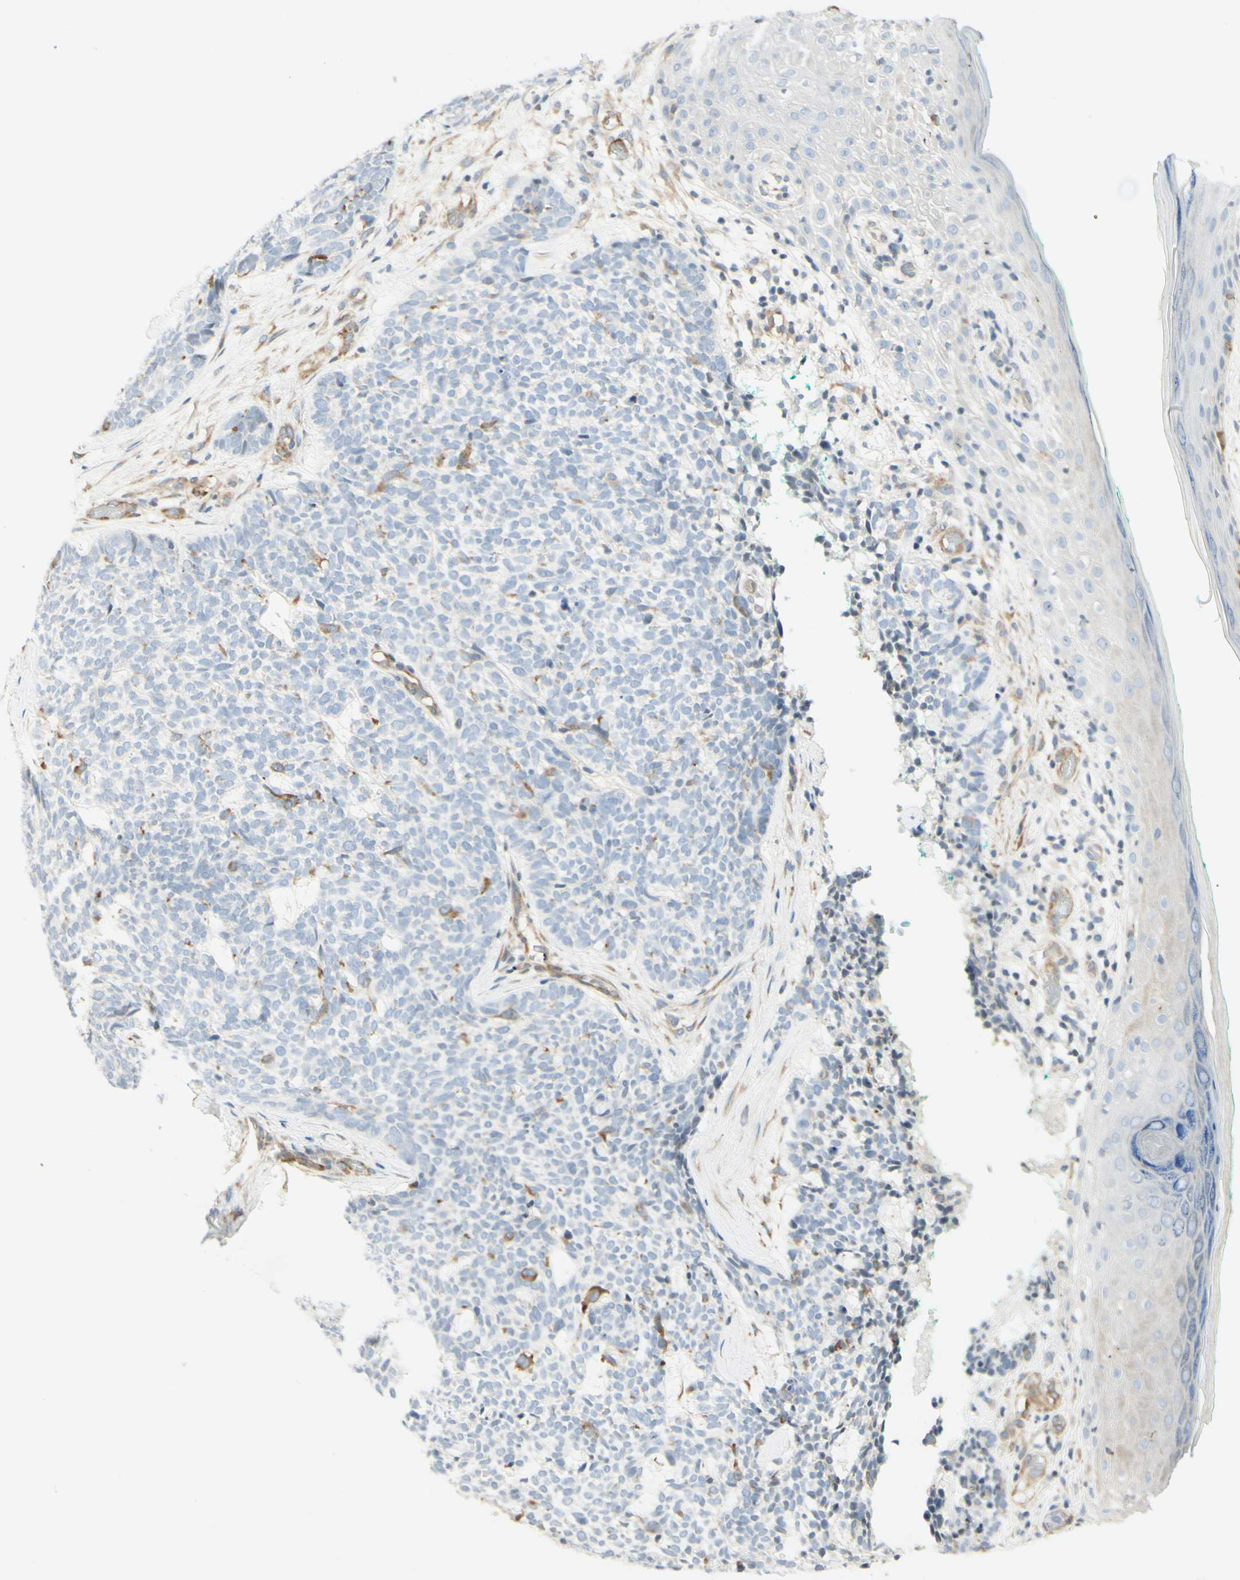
{"staining": {"intensity": "negative", "quantity": "none", "location": "none"}, "tissue": "skin cancer", "cell_type": "Tumor cells", "image_type": "cancer", "snomed": [{"axis": "morphology", "description": "Basal cell carcinoma"}, {"axis": "topography", "description": "Skin"}], "caption": "Tumor cells show no significant protein positivity in basal cell carcinoma (skin). (DAB (3,3'-diaminobenzidine) IHC visualized using brightfield microscopy, high magnification).", "gene": "MAP1B", "patient": {"sex": "female", "age": 84}}